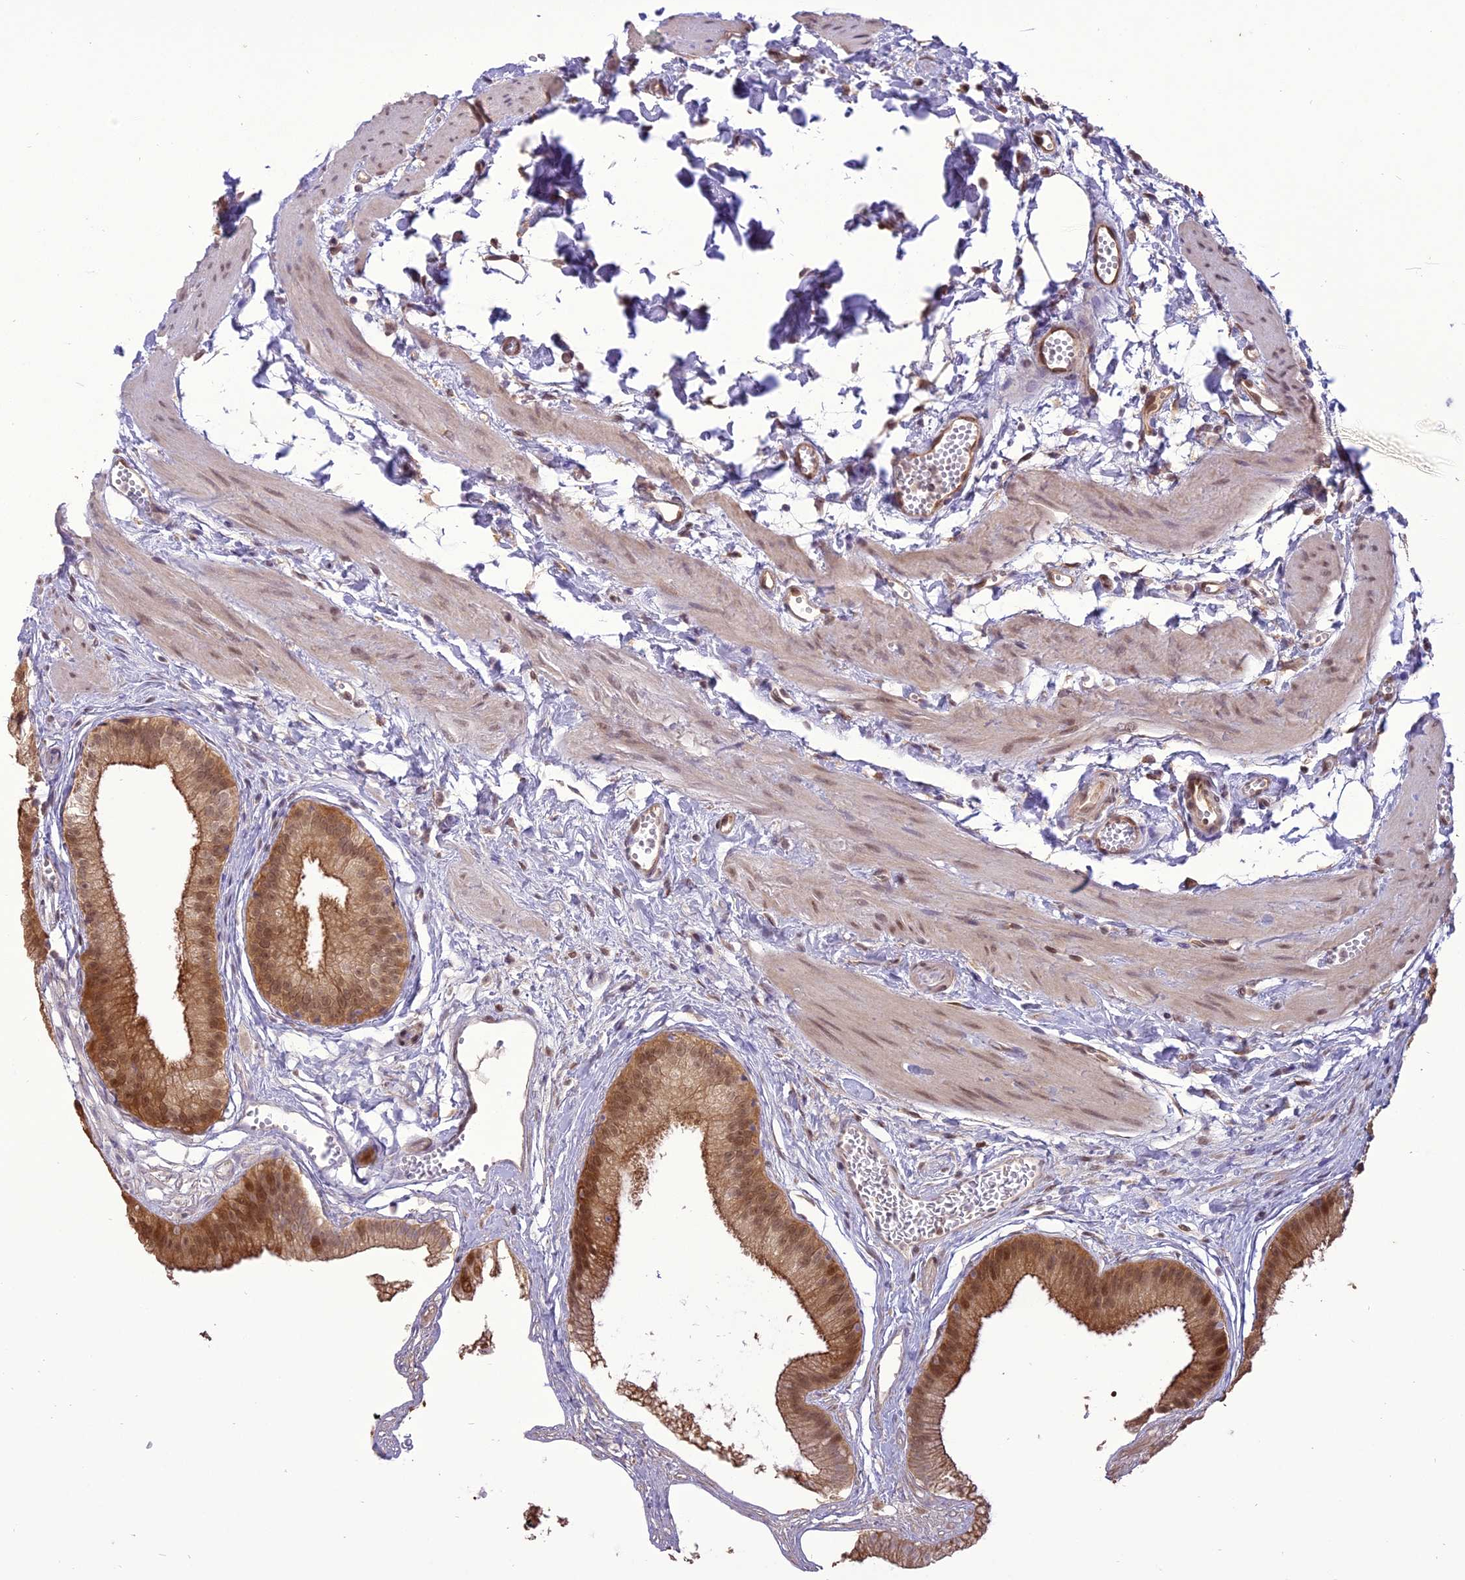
{"staining": {"intensity": "moderate", "quantity": ">75%", "location": "cytoplasmic/membranous,nuclear"}, "tissue": "gallbladder", "cell_type": "Glandular cells", "image_type": "normal", "snomed": [{"axis": "morphology", "description": "Normal tissue, NOS"}, {"axis": "topography", "description": "Gallbladder"}], "caption": "IHC of normal gallbladder displays medium levels of moderate cytoplasmic/membranous,nuclear staining in approximately >75% of glandular cells.", "gene": "TIGD7", "patient": {"sex": "female", "age": 54}}